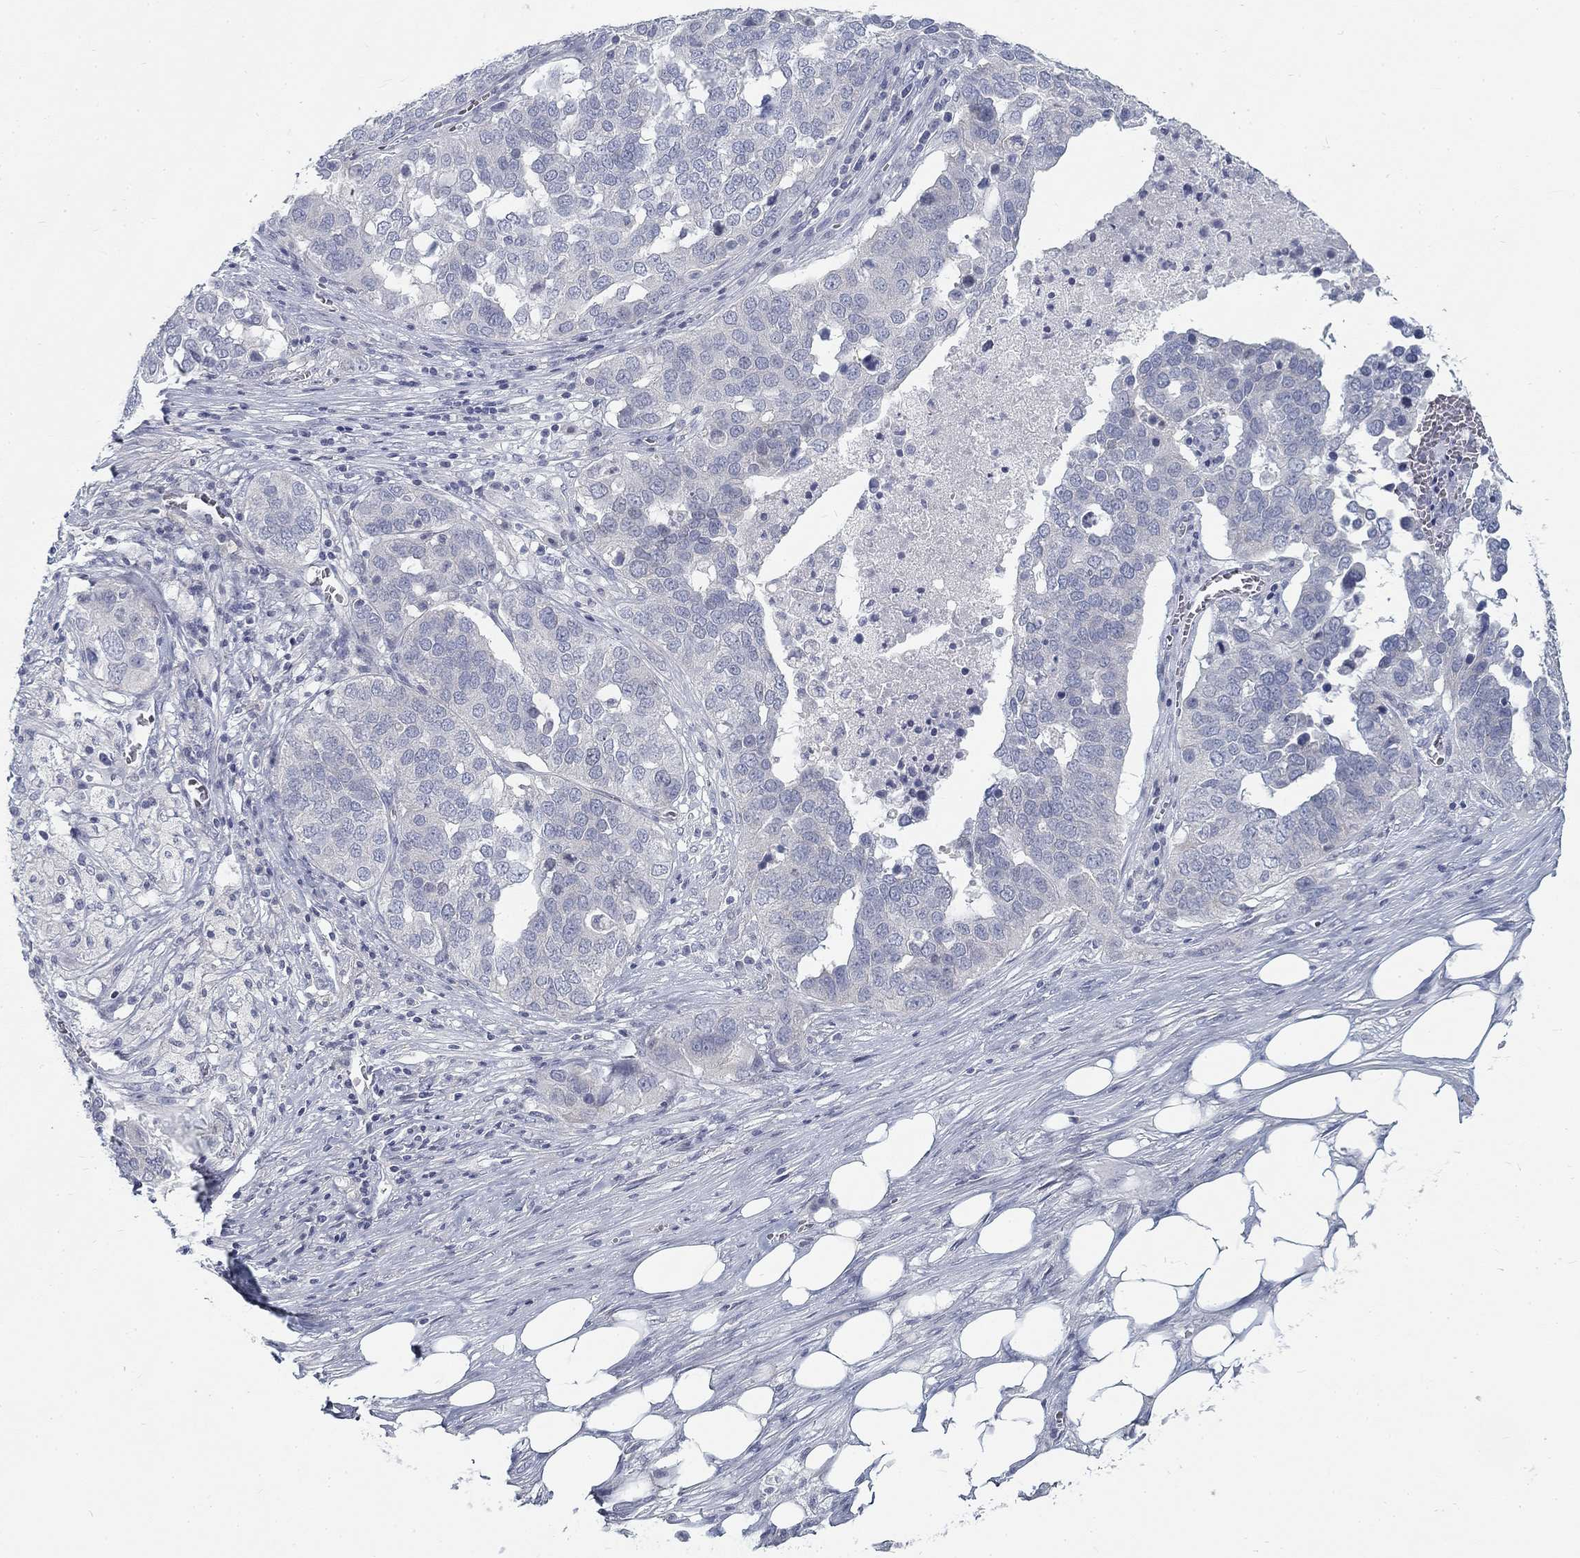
{"staining": {"intensity": "negative", "quantity": "none", "location": "none"}, "tissue": "ovarian cancer", "cell_type": "Tumor cells", "image_type": "cancer", "snomed": [{"axis": "morphology", "description": "Carcinoma, endometroid"}, {"axis": "topography", "description": "Soft tissue"}, {"axis": "topography", "description": "Ovary"}], "caption": "Endometroid carcinoma (ovarian) stained for a protein using IHC exhibits no staining tumor cells.", "gene": "ATP1A3", "patient": {"sex": "female", "age": 52}}